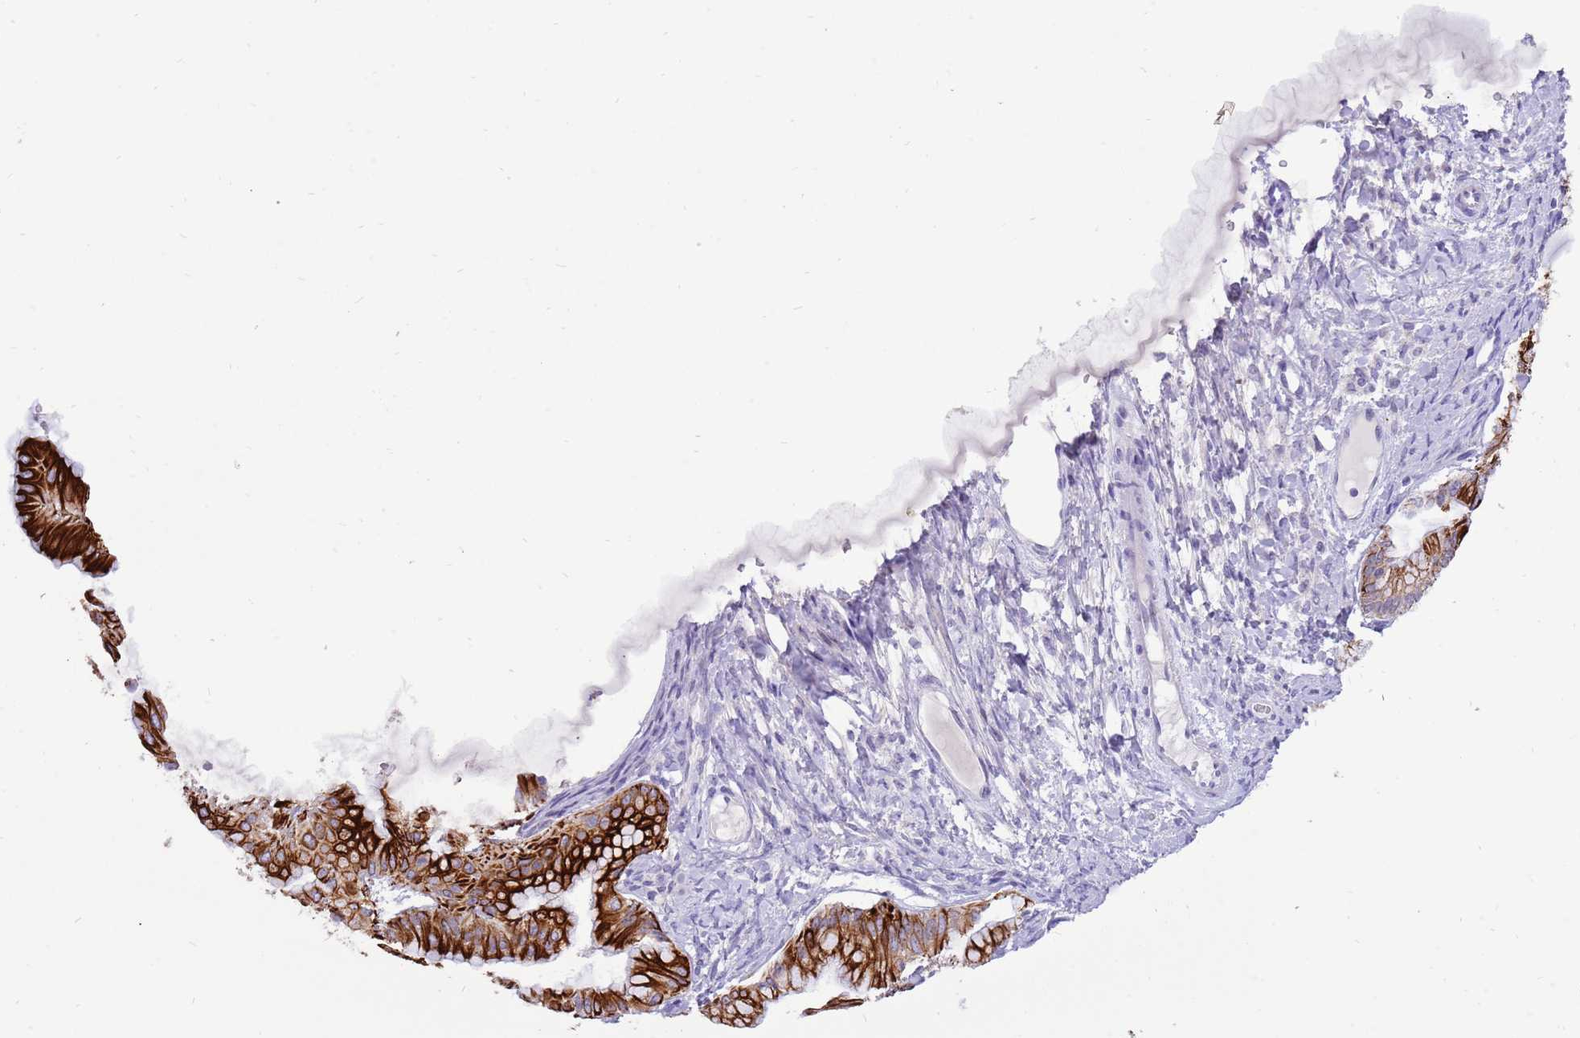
{"staining": {"intensity": "strong", "quantity": ">75%", "location": "cytoplasmic/membranous"}, "tissue": "ovarian cancer", "cell_type": "Tumor cells", "image_type": "cancer", "snomed": [{"axis": "morphology", "description": "Cystadenocarcinoma, mucinous, NOS"}, {"axis": "topography", "description": "Ovary"}], "caption": "Immunohistochemistry (IHC) histopathology image of ovarian cancer (mucinous cystadenocarcinoma) stained for a protein (brown), which demonstrates high levels of strong cytoplasmic/membranous staining in about >75% of tumor cells.", "gene": "R3HDM4", "patient": {"sex": "female", "age": 61}}